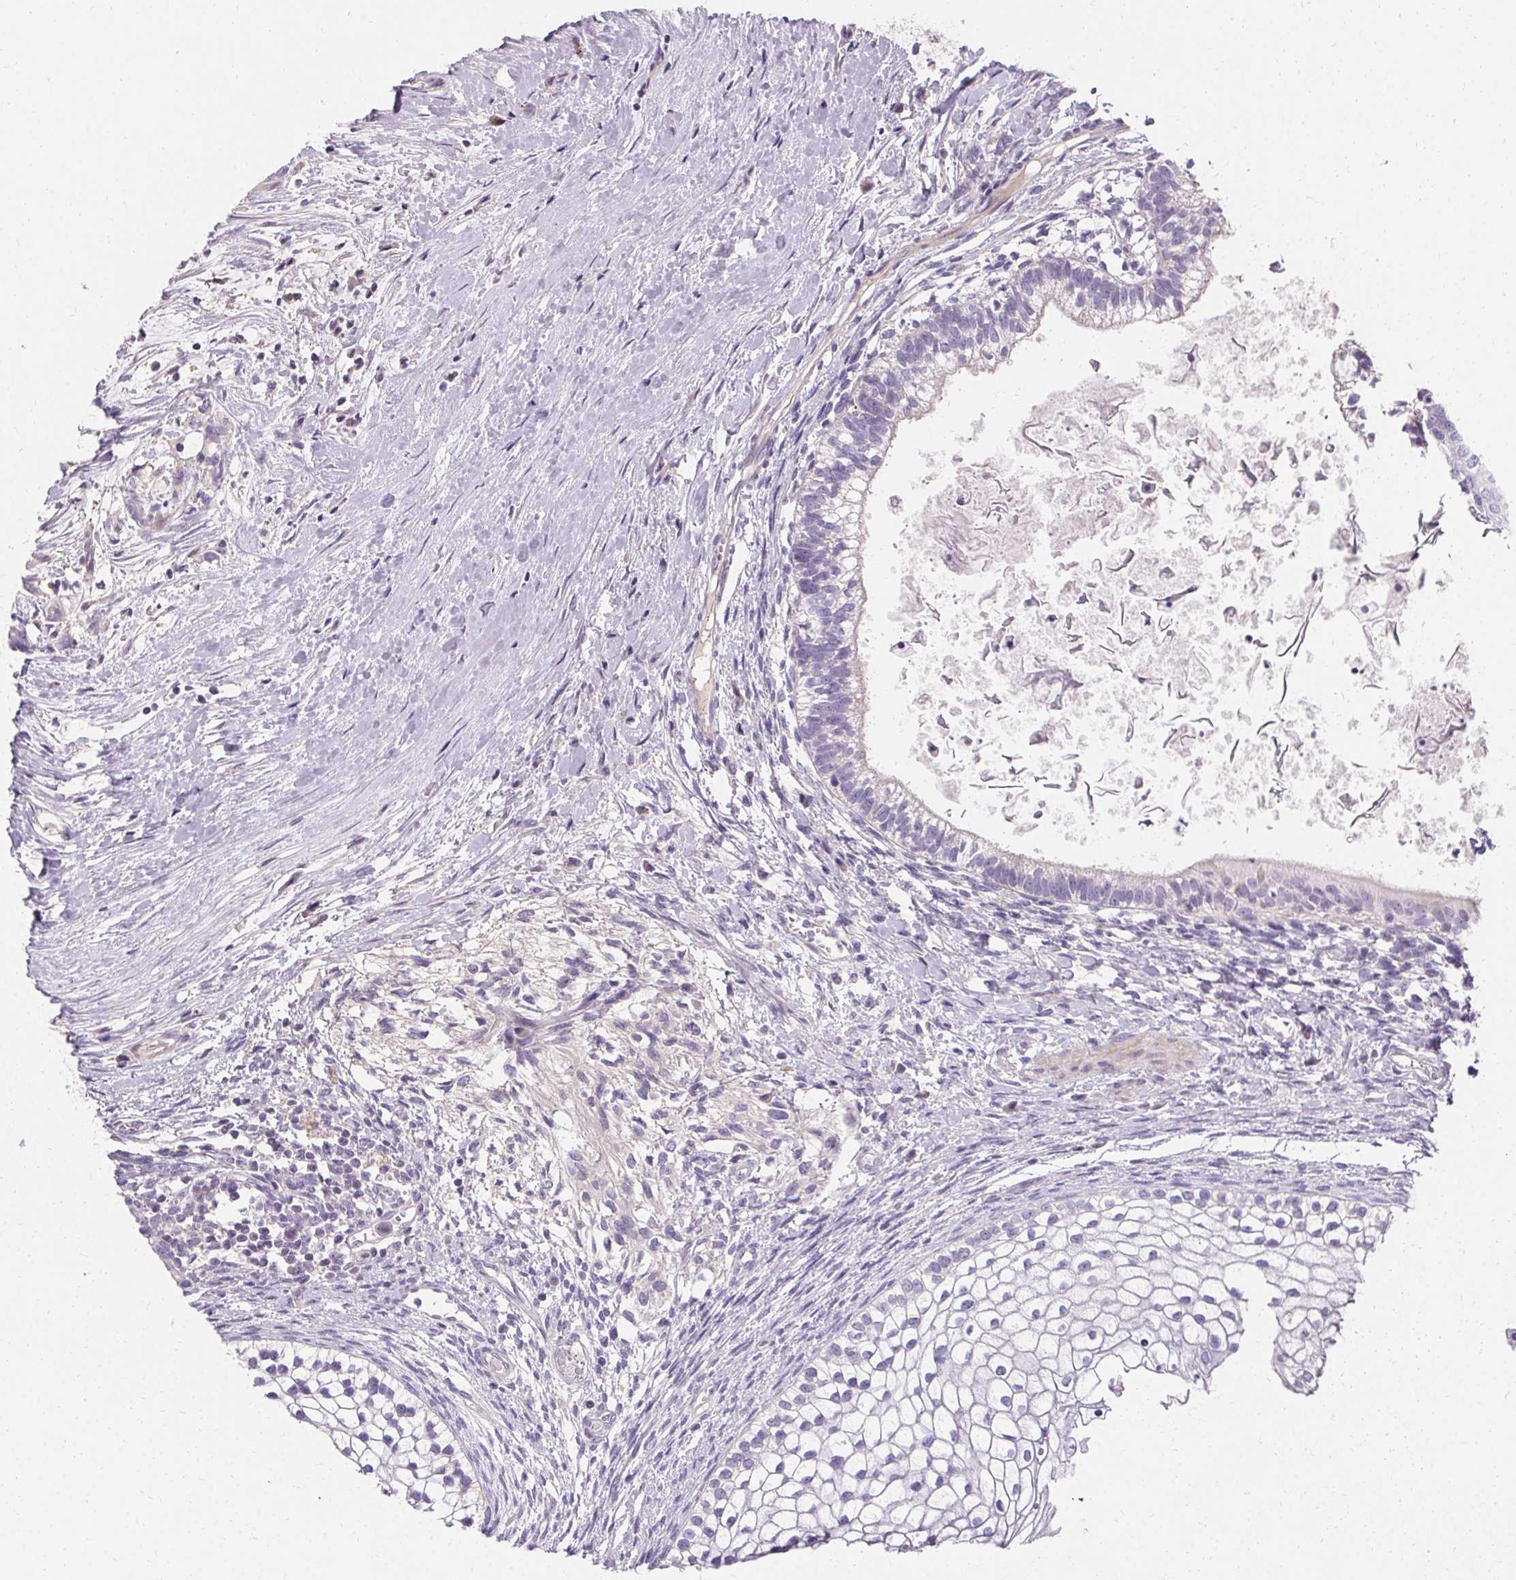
{"staining": {"intensity": "negative", "quantity": "none", "location": "none"}, "tissue": "testis cancer", "cell_type": "Tumor cells", "image_type": "cancer", "snomed": [{"axis": "morphology", "description": "Carcinoma, Embryonal, NOS"}, {"axis": "topography", "description": "Testis"}], "caption": "IHC histopathology image of neoplastic tissue: testis embryonal carcinoma stained with DAB (3,3'-diaminobenzidine) demonstrates no significant protein positivity in tumor cells.", "gene": "TRIP13", "patient": {"sex": "male", "age": 37}}